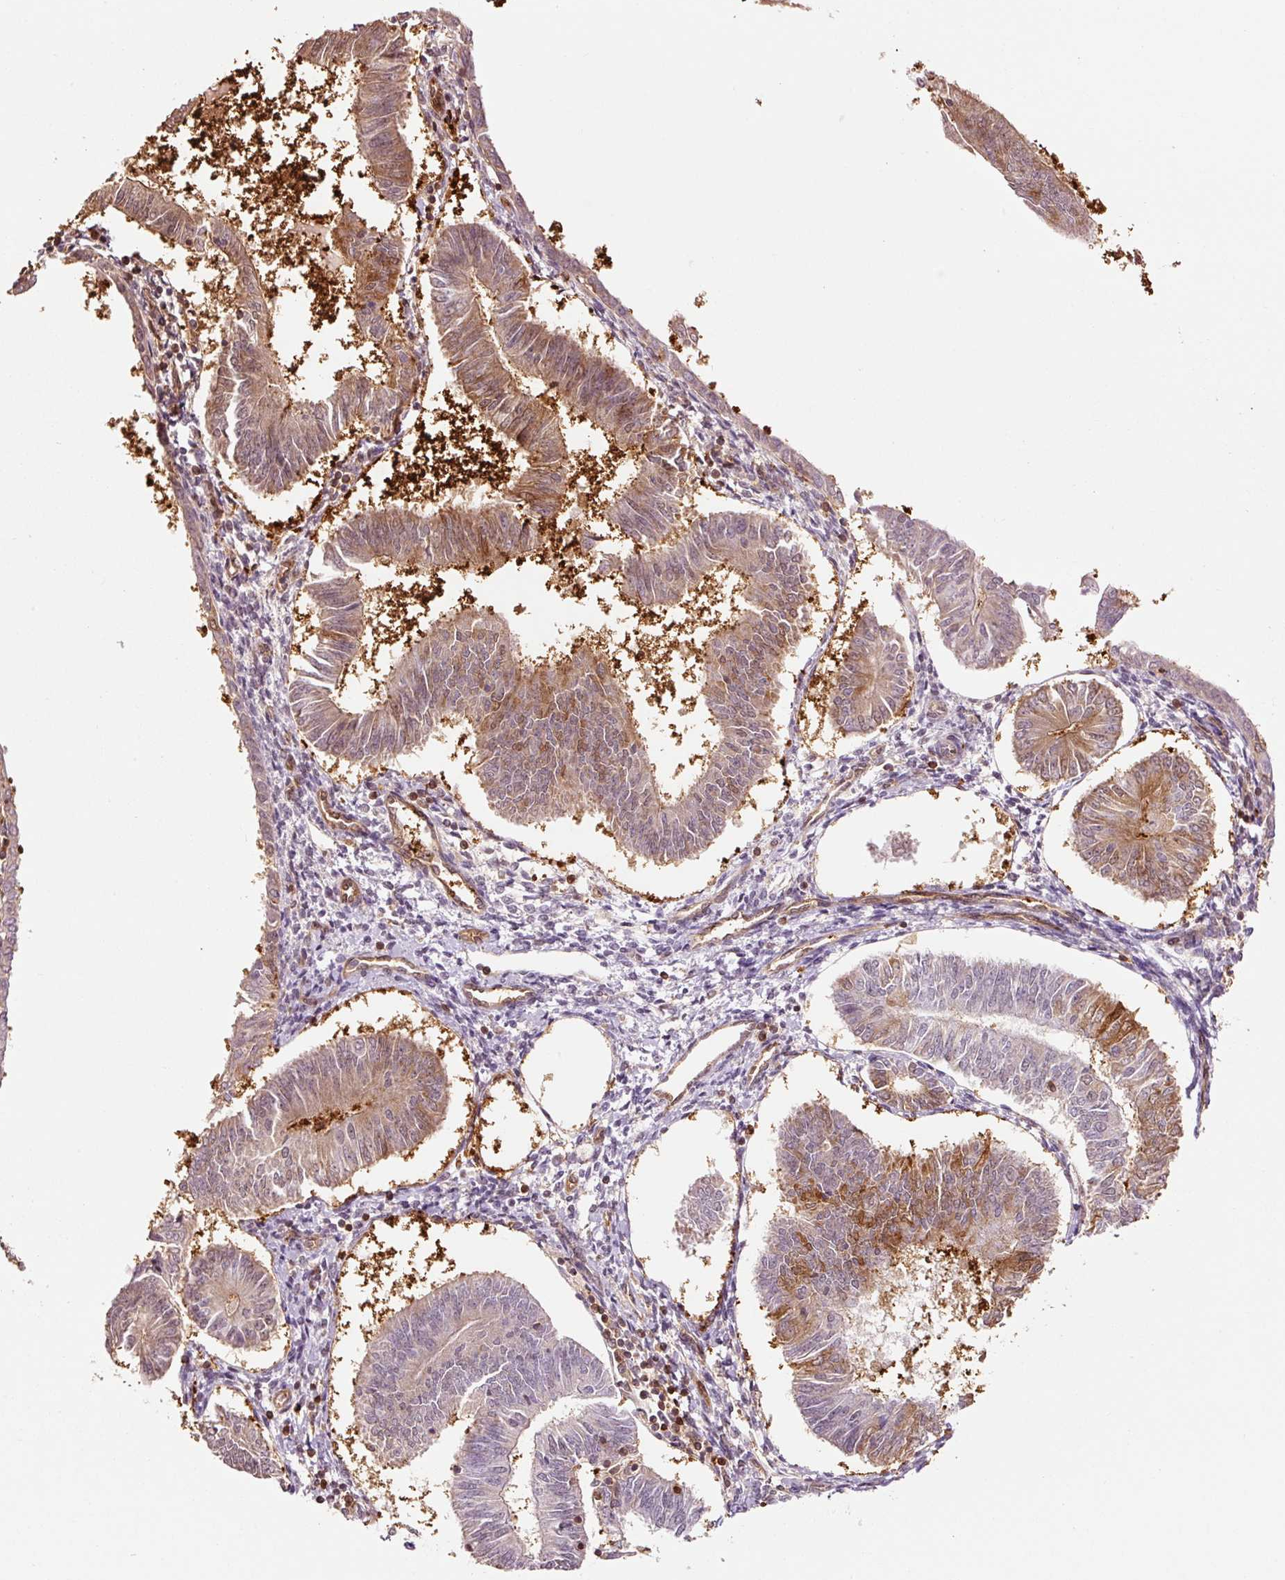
{"staining": {"intensity": "moderate", "quantity": "25%-75%", "location": "cytoplasmic/membranous,nuclear"}, "tissue": "endometrial cancer", "cell_type": "Tumor cells", "image_type": "cancer", "snomed": [{"axis": "morphology", "description": "Adenocarcinoma, NOS"}, {"axis": "topography", "description": "Endometrium"}], "caption": "High-magnification brightfield microscopy of endometrial cancer stained with DAB (brown) and counterstained with hematoxylin (blue). tumor cells exhibit moderate cytoplasmic/membranous and nuclear staining is appreciated in about25%-75% of cells.", "gene": "FBXL14", "patient": {"sex": "female", "age": 58}}